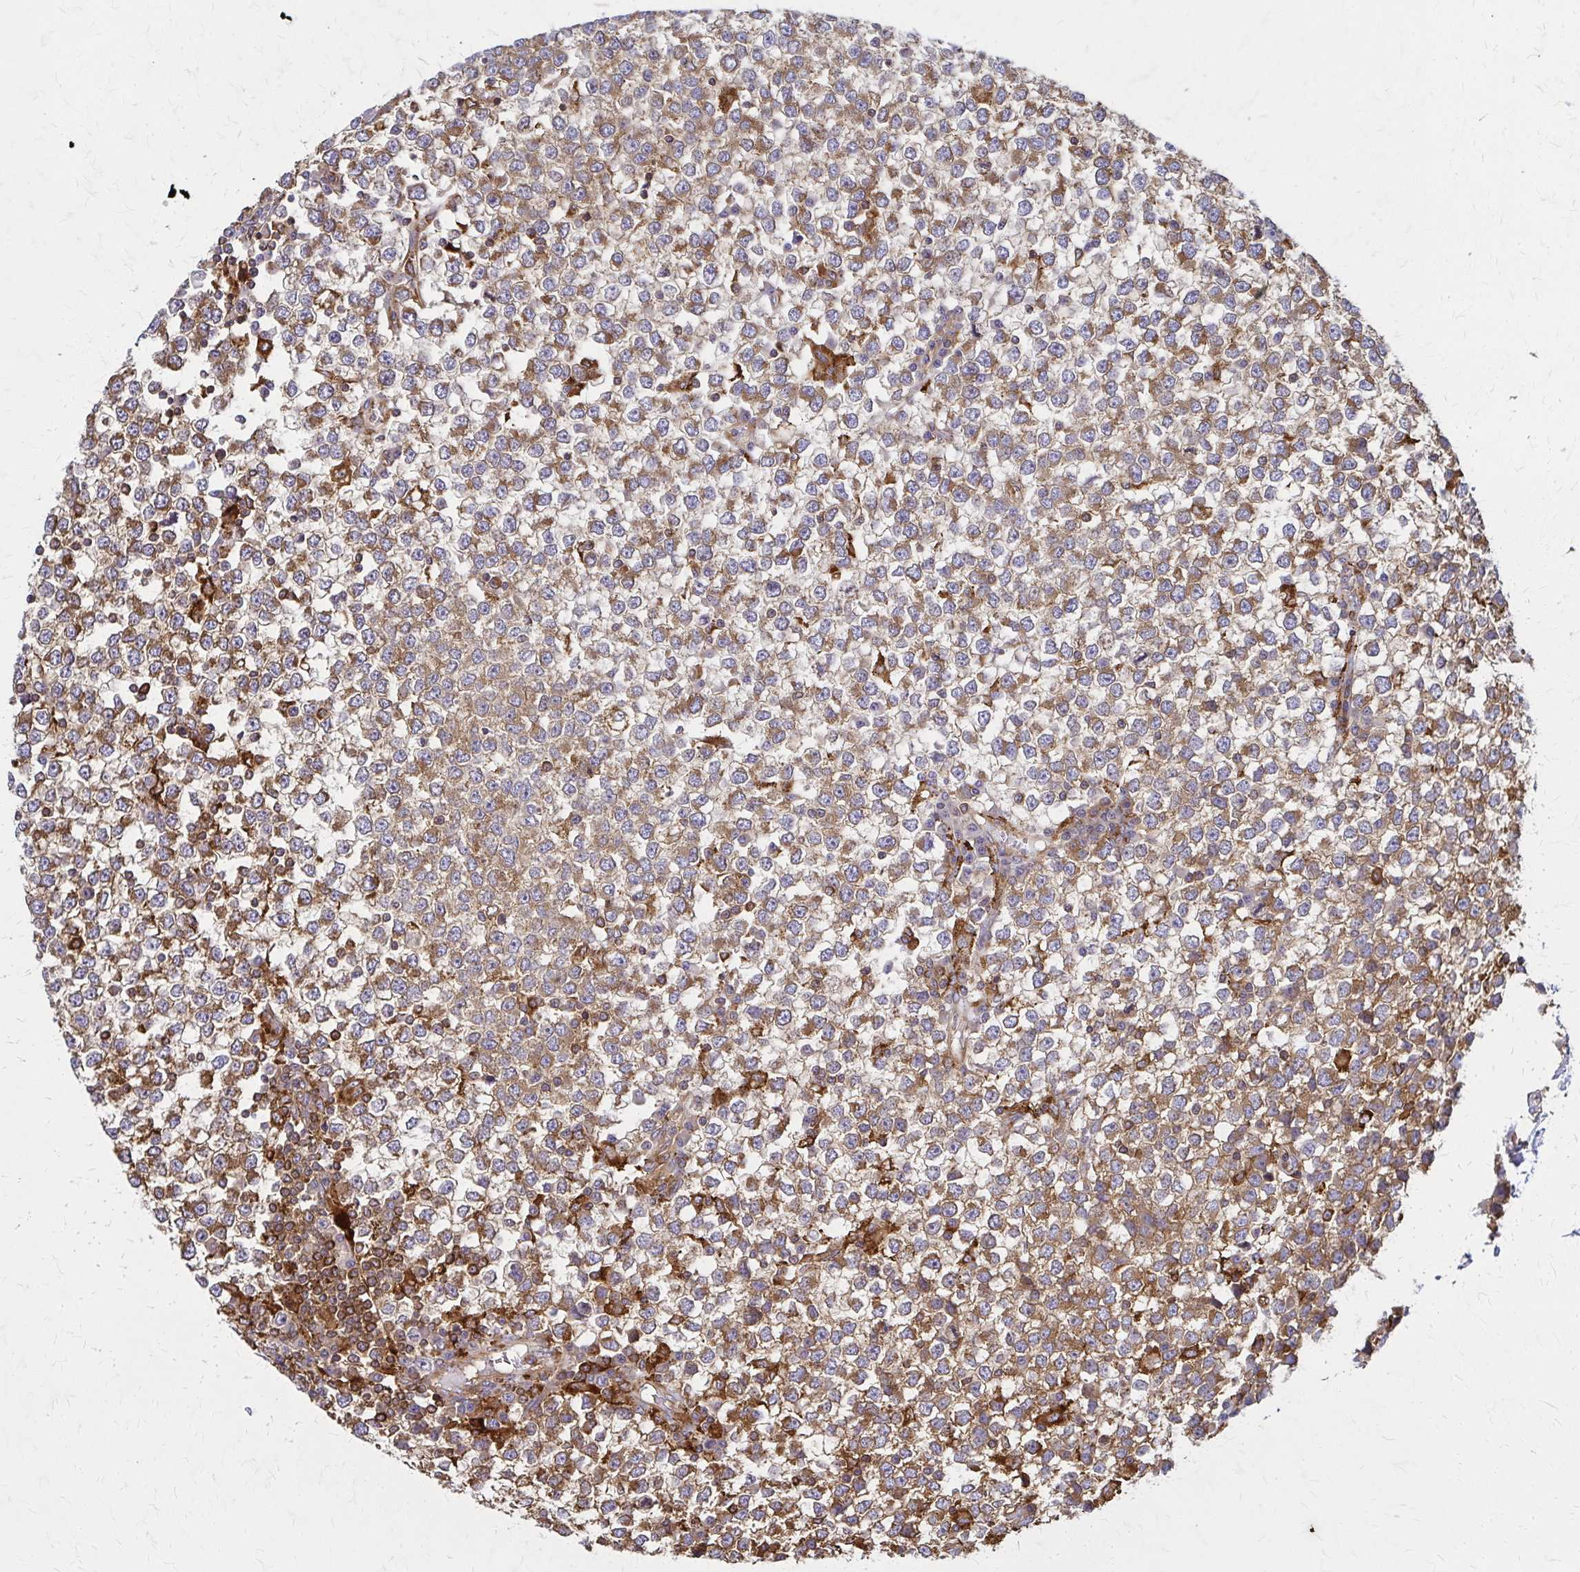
{"staining": {"intensity": "moderate", "quantity": ">75%", "location": "cytoplasmic/membranous"}, "tissue": "testis cancer", "cell_type": "Tumor cells", "image_type": "cancer", "snomed": [{"axis": "morphology", "description": "Seminoma, NOS"}, {"axis": "topography", "description": "Testis"}], "caption": "The histopathology image shows staining of testis cancer, revealing moderate cytoplasmic/membranous protein staining (brown color) within tumor cells.", "gene": "WASF2", "patient": {"sex": "male", "age": 65}}